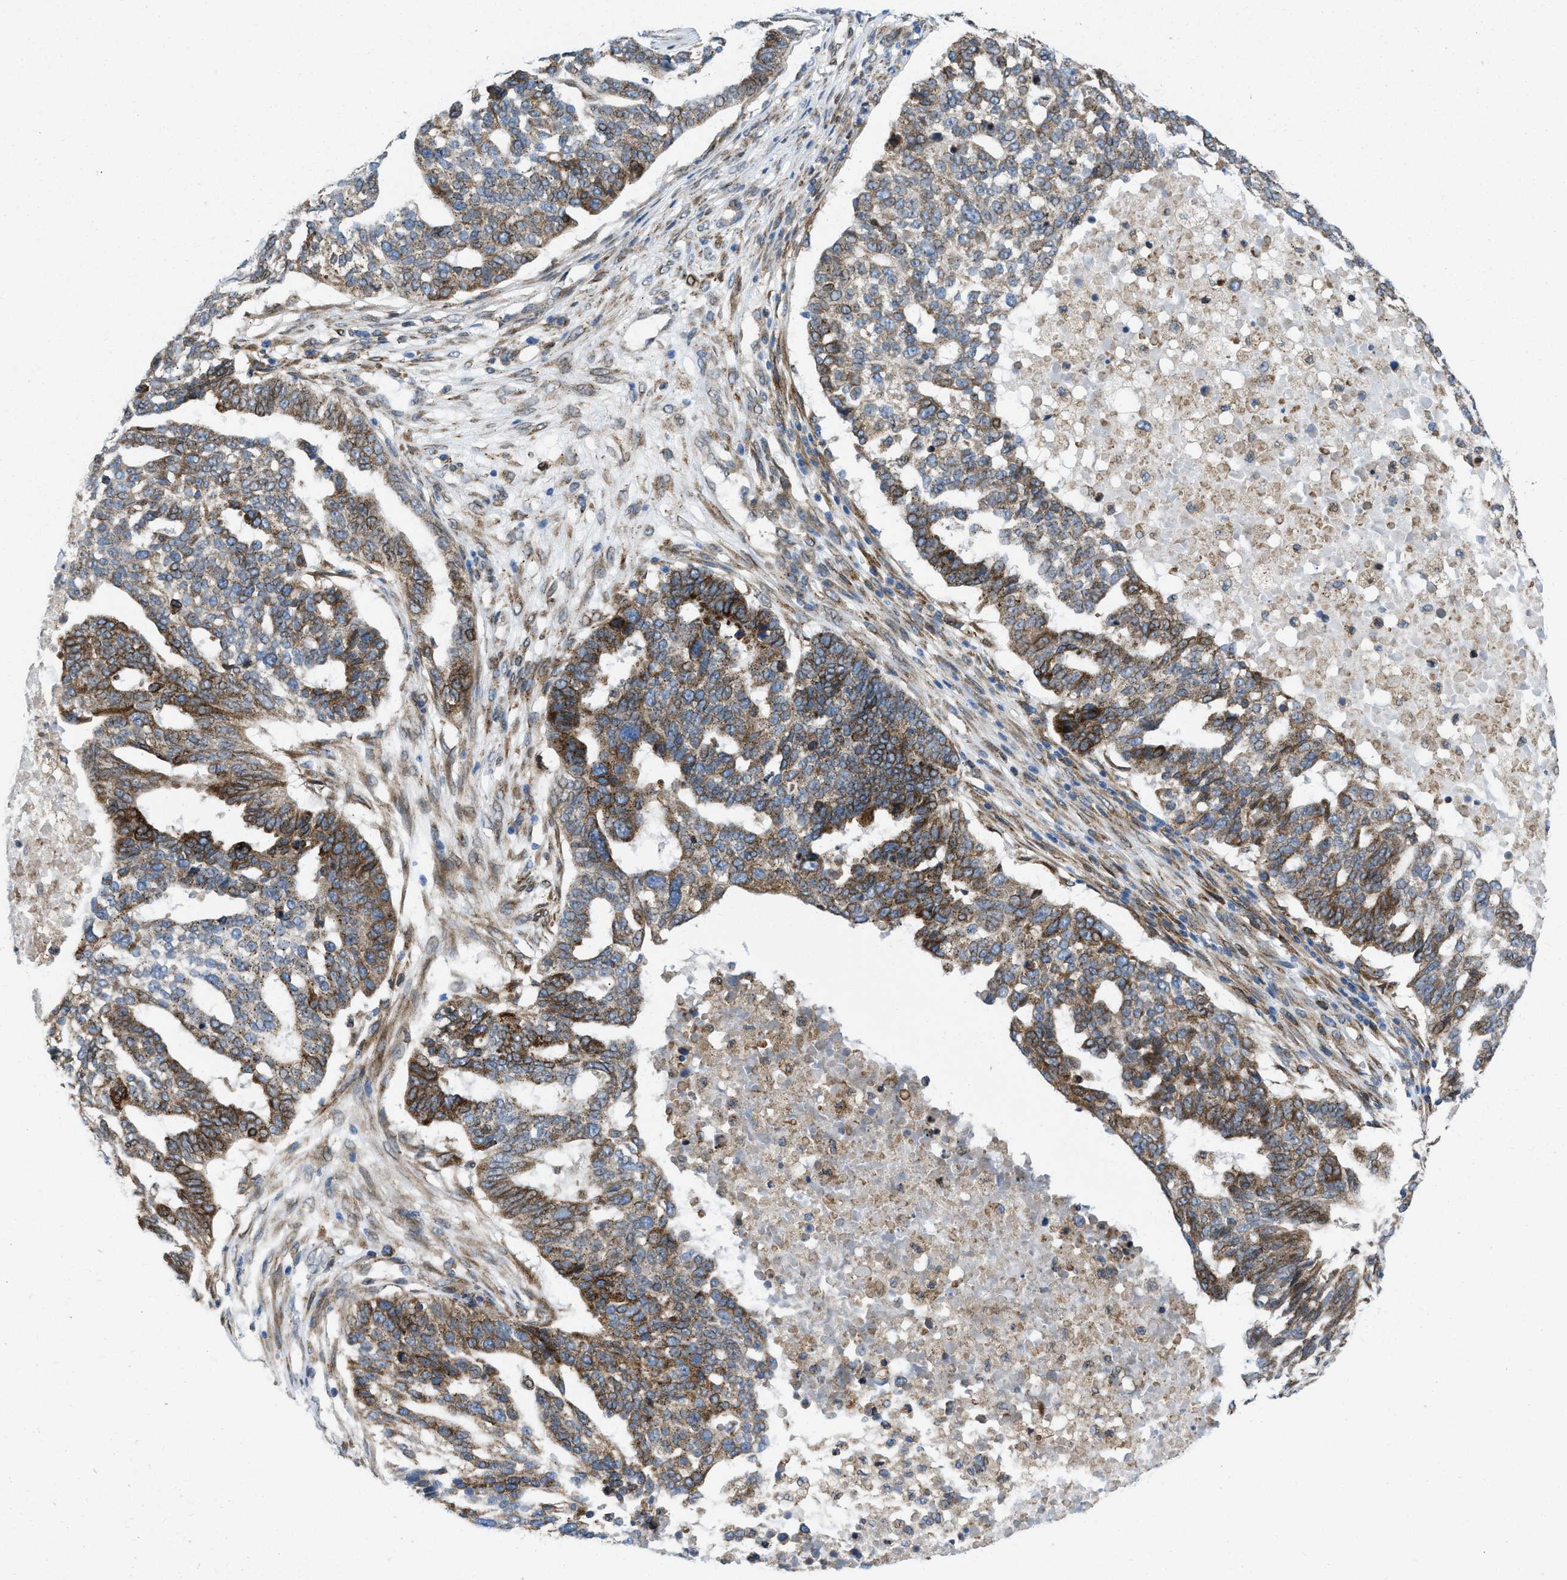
{"staining": {"intensity": "strong", "quantity": "25%-75%", "location": "cytoplasmic/membranous"}, "tissue": "ovarian cancer", "cell_type": "Tumor cells", "image_type": "cancer", "snomed": [{"axis": "morphology", "description": "Cystadenocarcinoma, serous, NOS"}, {"axis": "topography", "description": "Ovary"}], "caption": "The image demonstrates immunohistochemical staining of serous cystadenocarcinoma (ovarian). There is strong cytoplasmic/membranous positivity is identified in approximately 25%-75% of tumor cells.", "gene": "ERLIN2", "patient": {"sex": "female", "age": 59}}